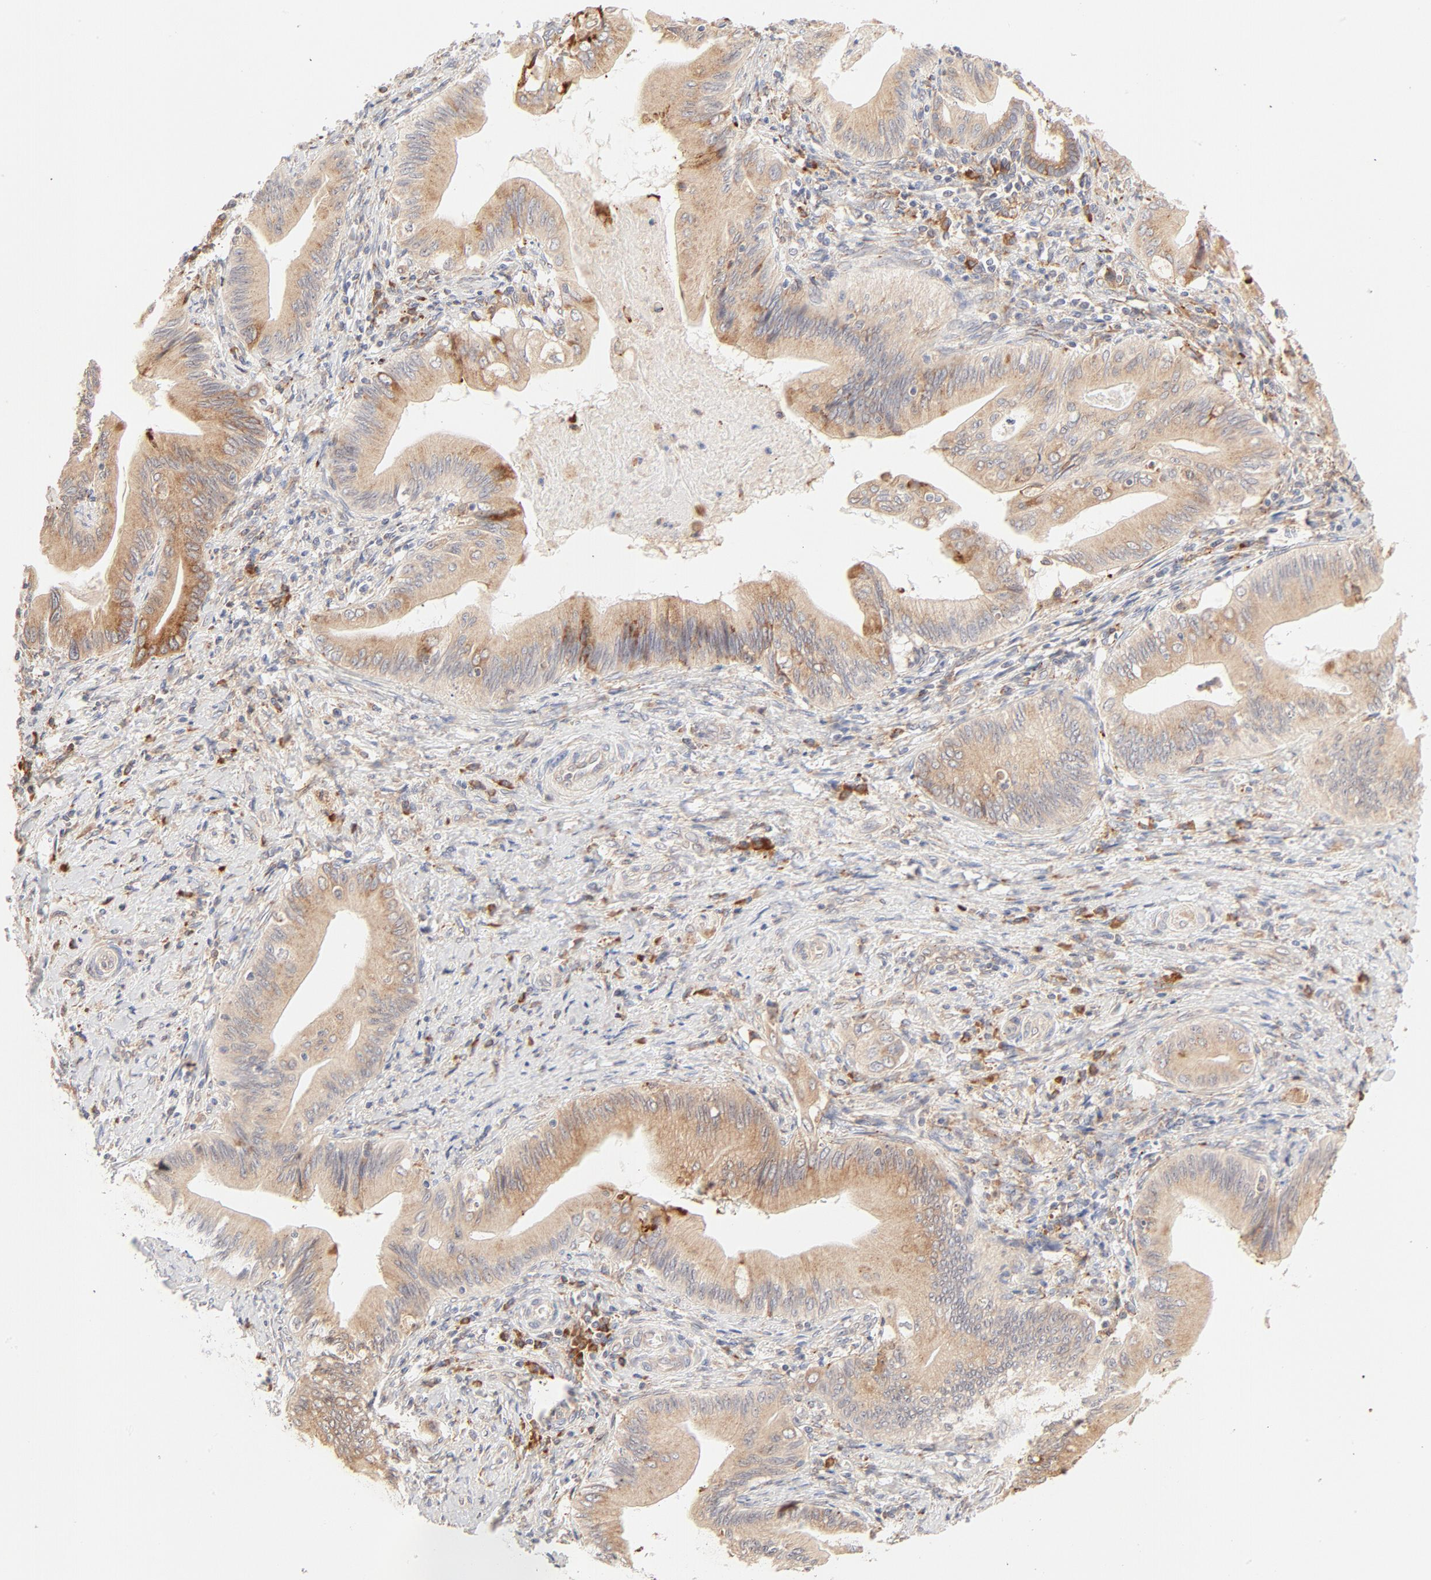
{"staining": {"intensity": "moderate", "quantity": ">75%", "location": "cytoplasmic/membranous"}, "tissue": "liver cancer", "cell_type": "Tumor cells", "image_type": "cancer", "snomed": [{"axis": "morphology", "description": "Cholangiocarcinoma"}, {"axis": "topography", "description": "Liver"}], "caption": "Human liver cancer stained for a protein (brown) reveals moderate cytoplasmic/membranous positive positivity in about >75% of tumor cells.", "gene": "PARP12", "patient": {"sex": "male", "age": 58}}